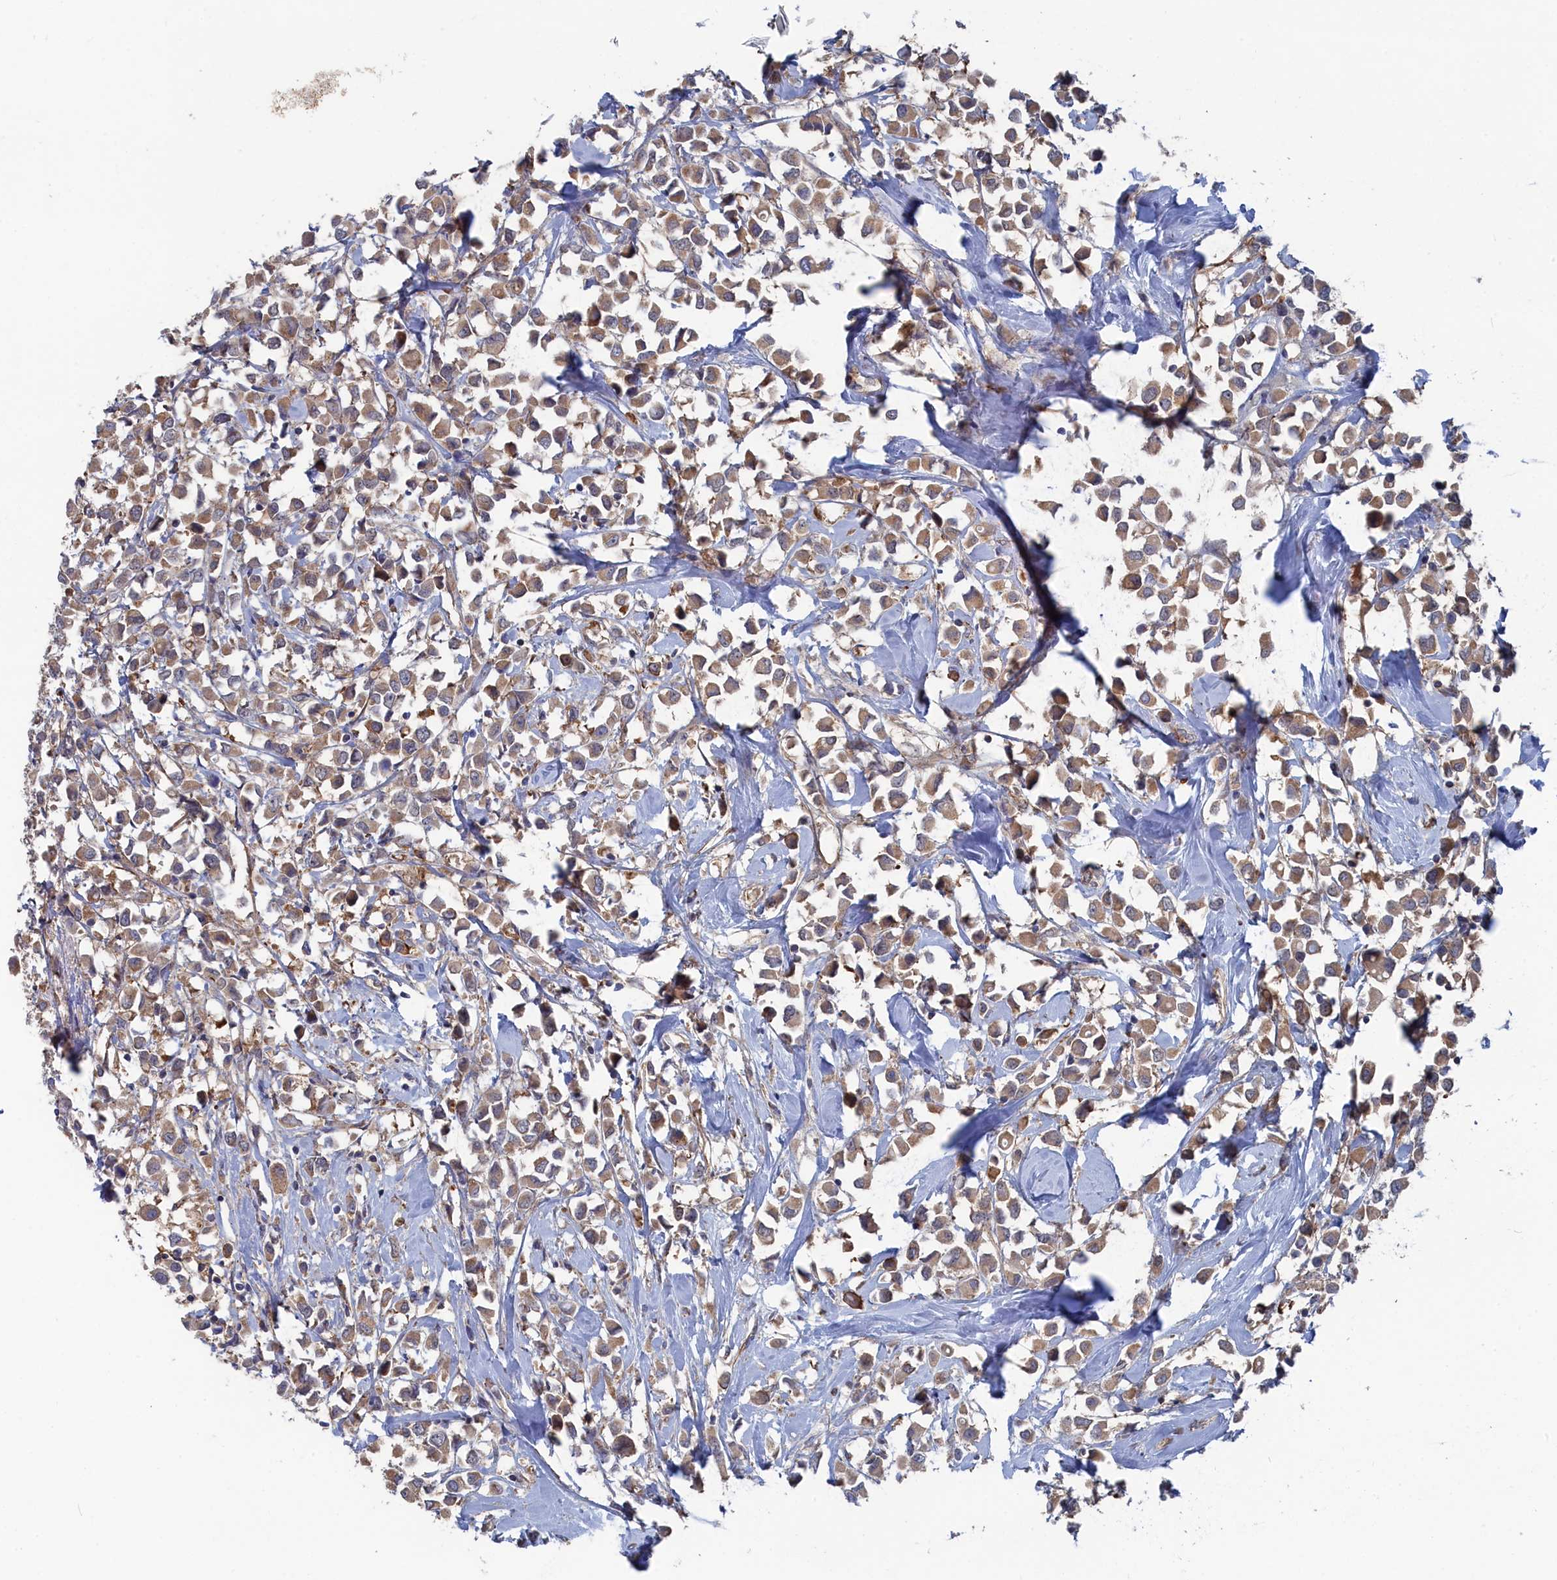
{"staining": {"intensity": "moderate", "quantity": ">75%", "location": "cytoplasmic/membranous"}, "tissue": "breast cancer", "cell_type": "Tumor cells", "image_type": "cancer", "snomed": [{"axis": "morphology", "description": "Duct carcinoma"}, {"axis": "topography", "description": "Breast"}], "caption": "Immunohistochemistry micrograph of neoplastic tissue: breast intraductal carcinoma stained using immunohistochemistry demonstrates medium levels of moderate protein expression localized specifically in the cytoplasmic/membranous of tumor cells, appearing as a cytoplasmic/membranous brown color.", "gene": "FILIP1L", "patient": {"sex": "female", "age": 61}}